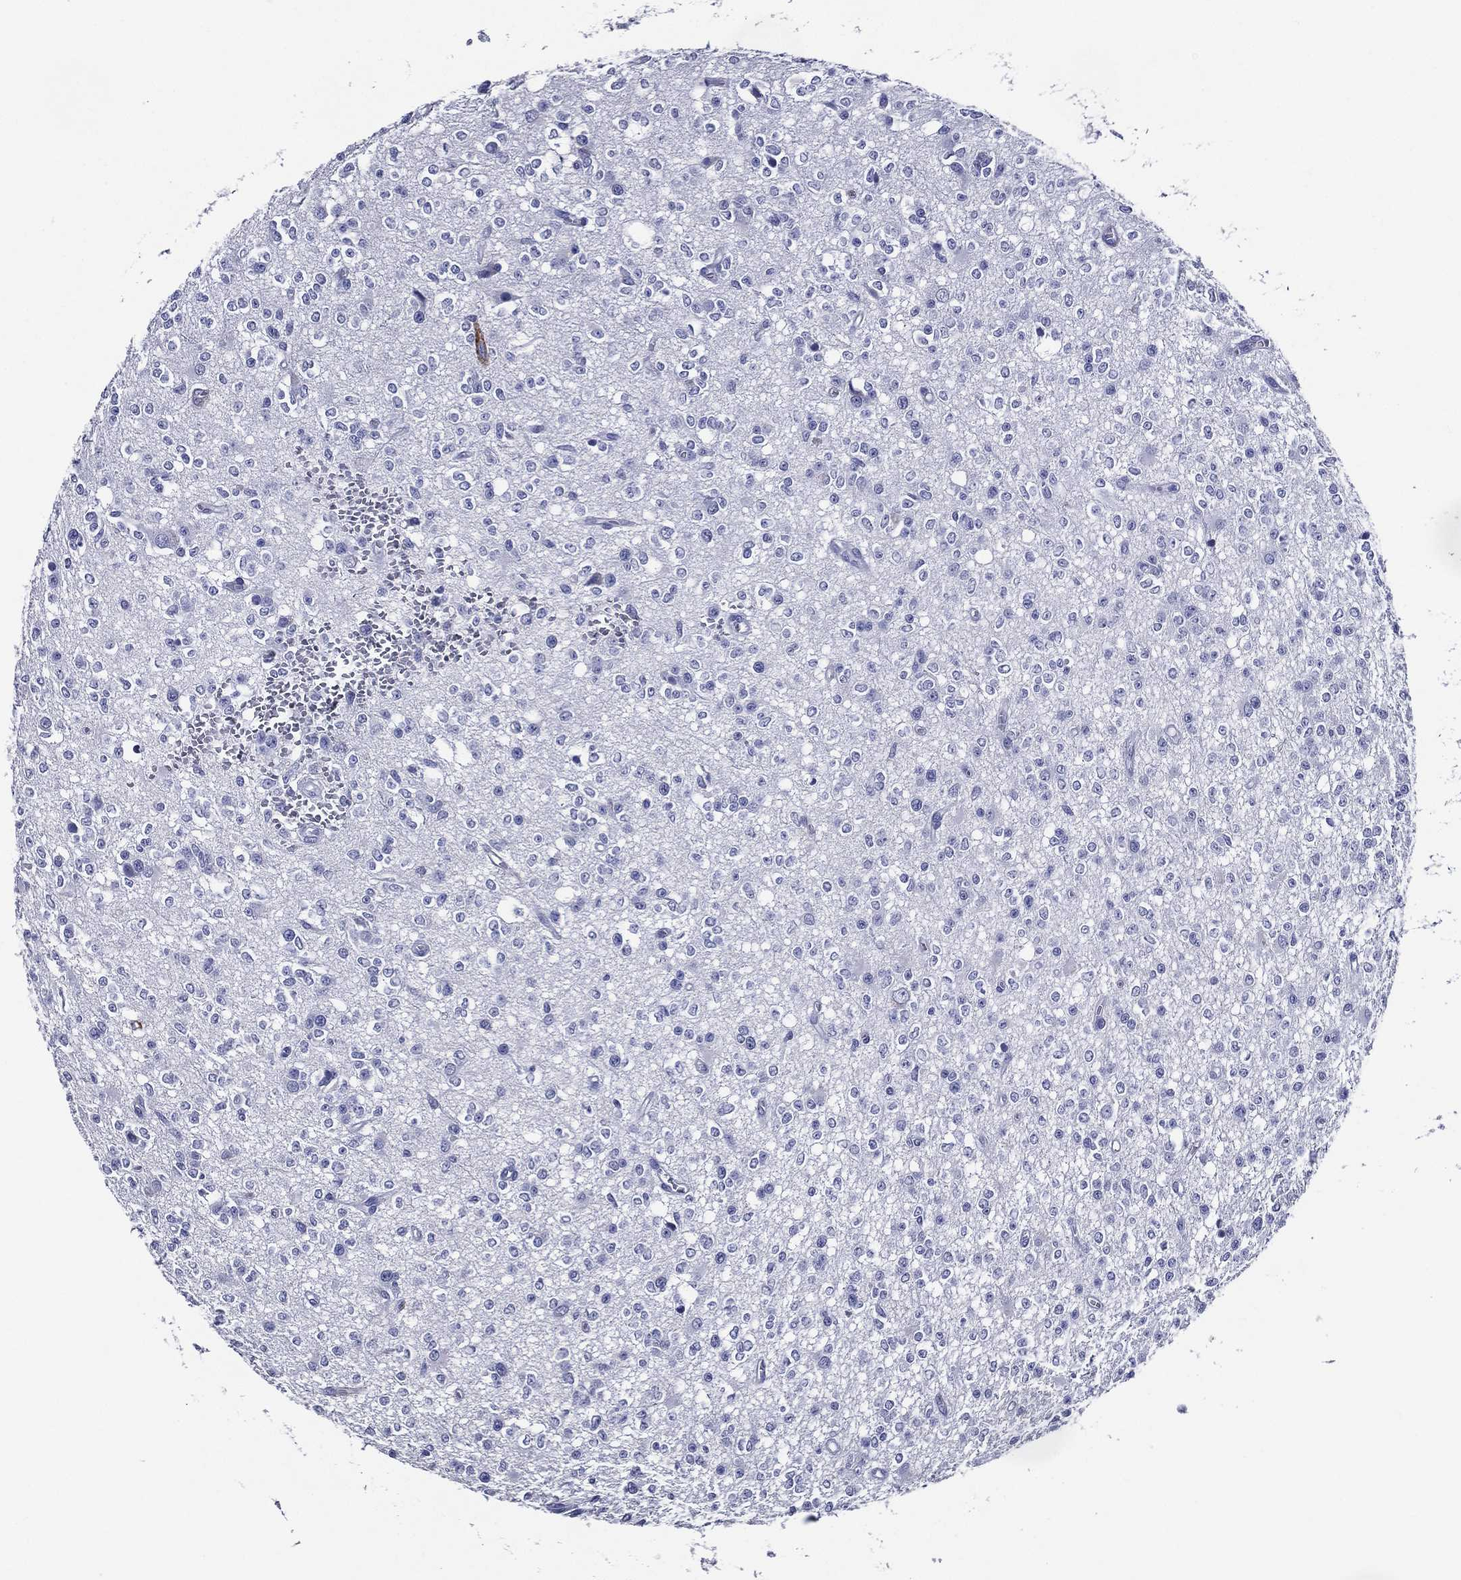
{"staining": {"intensity": "negative", "quantity": "none", "location": "none"}, "tissue": "glioma", "cell_type": "Tumor cells", "image_type": "cancer", "snomed": [{"axis": "morphology", "description": "Glioma, malignant, Low grade"}, {"axis": "topography", "description": "Brain"}], "caption": "Immunohistochemical staining of glioma shows no significant expression in tumor cells.", "gene": "ACE2", "patient": {"sex": "female", "age": 45}}